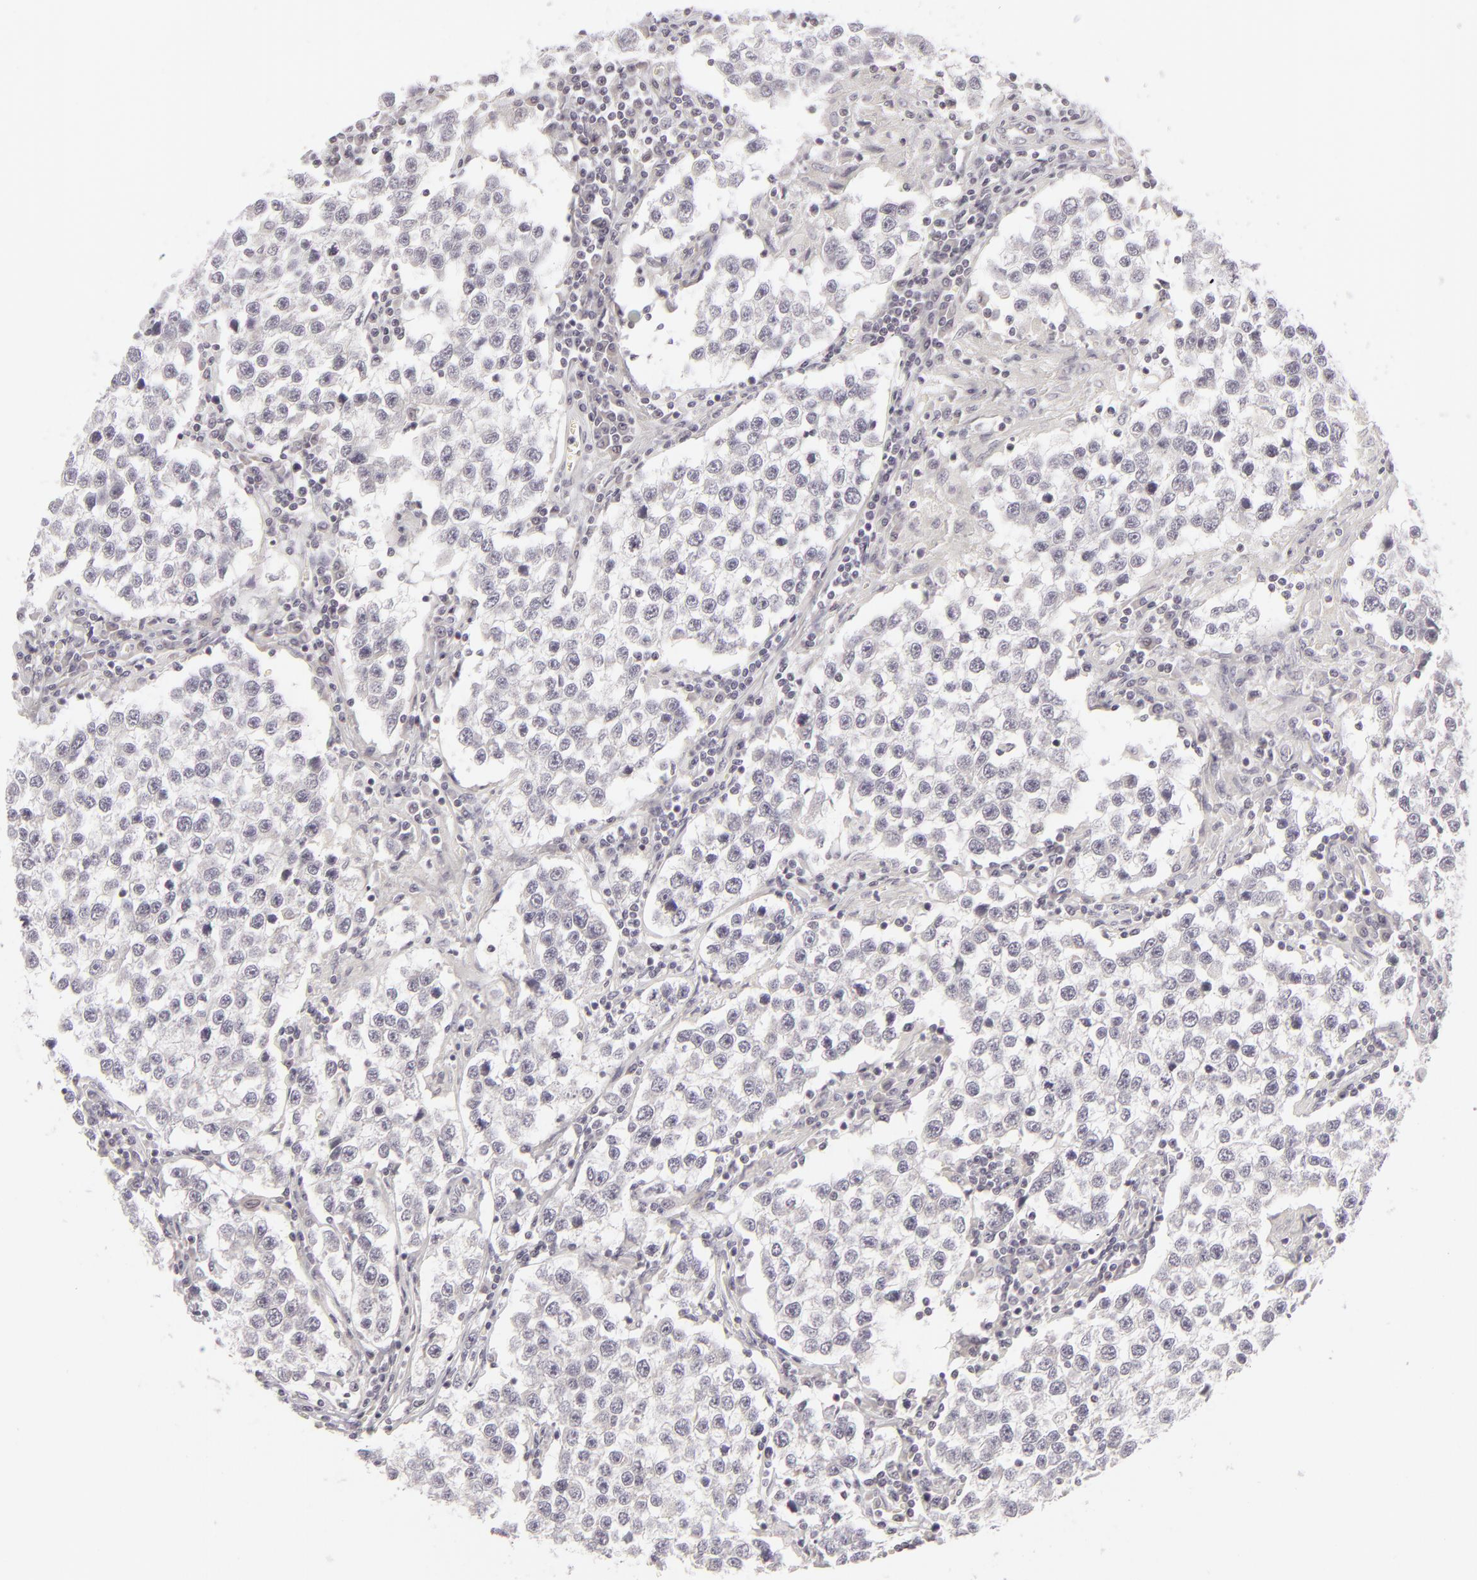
{"staining": {"intensity": "negative", "quantity": "none", "location": "none"}, "tissue": "testis cancer", "cell_type": "Tumor cells", "image_type": "cancer", "snomed": [{"axis": "morphology", "description": "Seminoma, NOS"}, {"axis": "topography", "description": "Testis"}], "caption": "High magnification brightfield microscopy of seminoma (testis) stained with DAB (brown) and counterstained with hematoxylin (blue): tumor cells show no significant expression. (DAB (3,3'-diaminobenzidine) immunohistochemistry with hematoxylin counter stain).", "gene": "SIX1", "patient": {"sex": "male", "age": 36}}